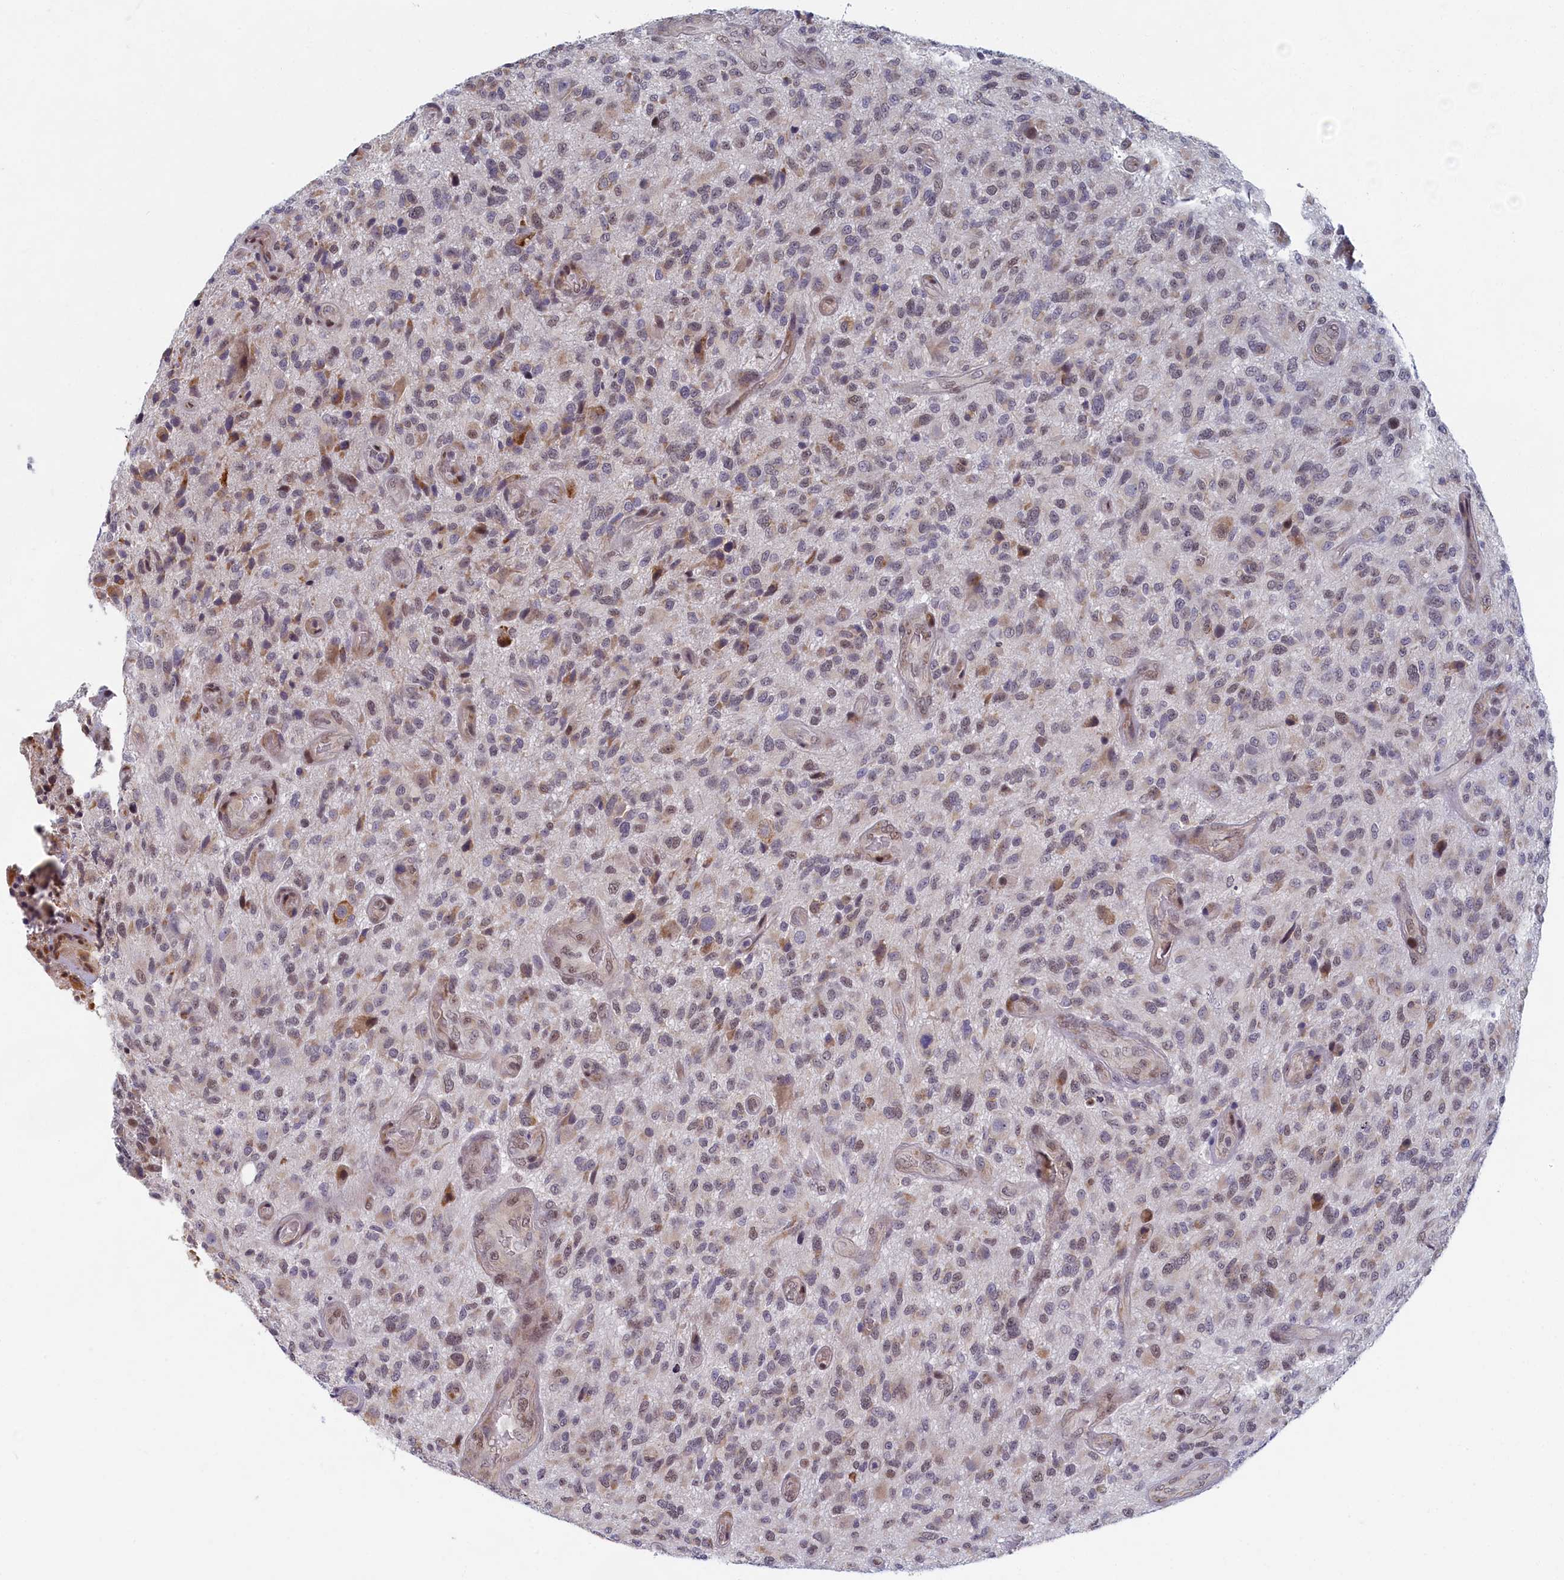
{"staining": {"intensity": "weak", "quantity": "<25%", "location": "cytoplasmic/membranous"}, "tissue": "glioma", "cell_type": "Tumor cells", "image_type": "cancer", "snomed": [{"axis": "morphology", "description": "Glioma, malignant, High grade"}, {"axis": "topography", "description": "Brain"}], "caption": "Tumor cells are negative for brown protein staining in malignant glioma (high-grade).", "gene": "DNAJC17", "patient": {"sex": "male", "age": 47}}